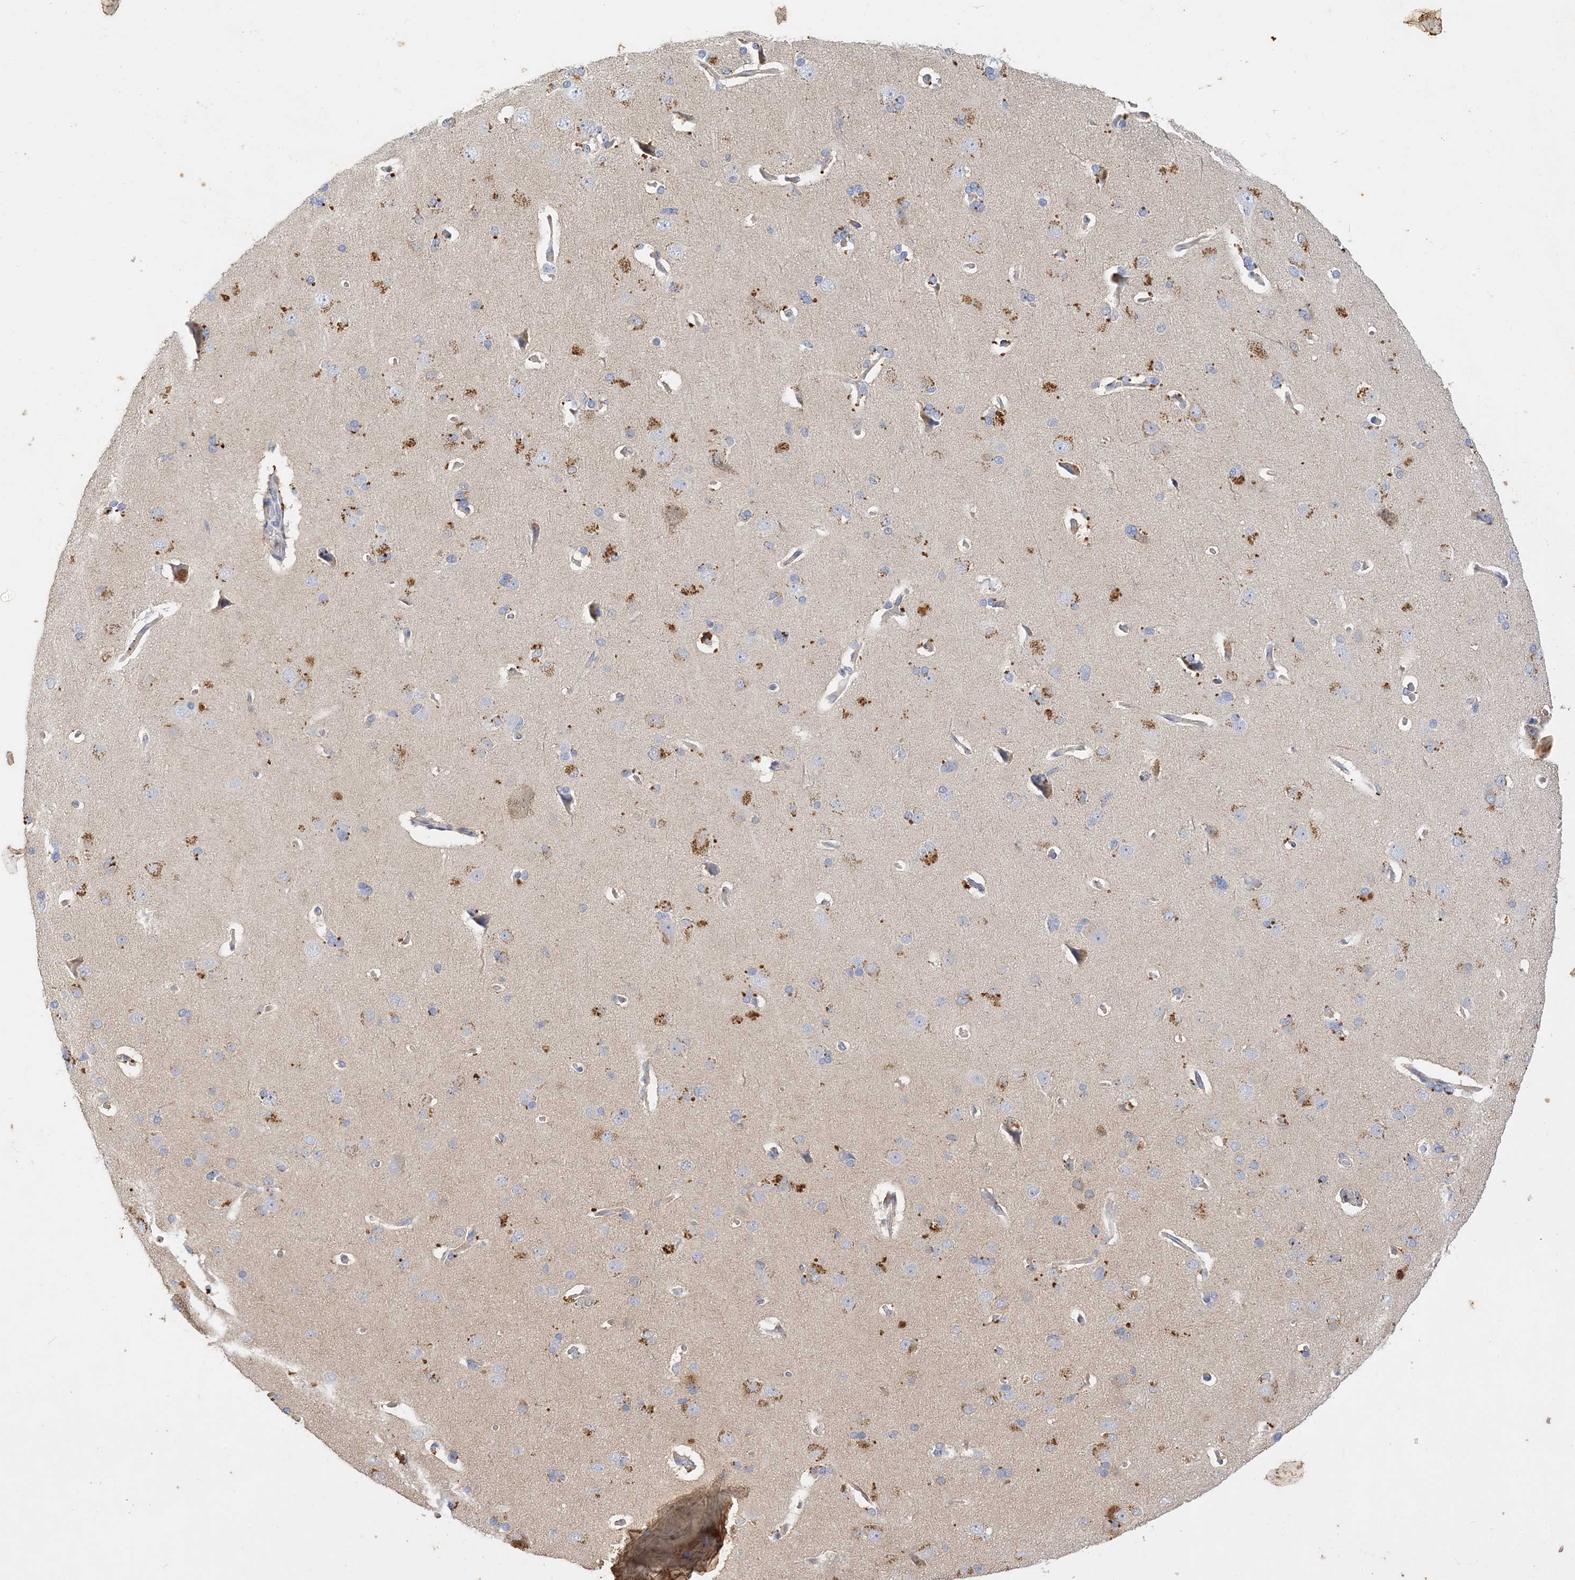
{"staining": {"intensity": "strong", "quantity": "<25%", "location": "cytoplasmic/membranous"}, "tissue": "cerebral cortex", "cell_type": "Endothelial cells", "image_type": "normal", "snomed": [{"axis": "morphology", "description": "Normal tissue, NOS"}, {"axis": "topography", "description": "Cerebral cortex"}], "caption": "A photomicrograph of human cerebral cortex stained for a protein reveals strong cytoplasmic/membranous brown staining in endothelial cells. The protein of interest is stained brown, and the nuclei are stained in blue (DAB IHC with brightfield microscopy, high magnification).", "gene": "ARV1", "patient": {"sex": "male", "age": 62}}